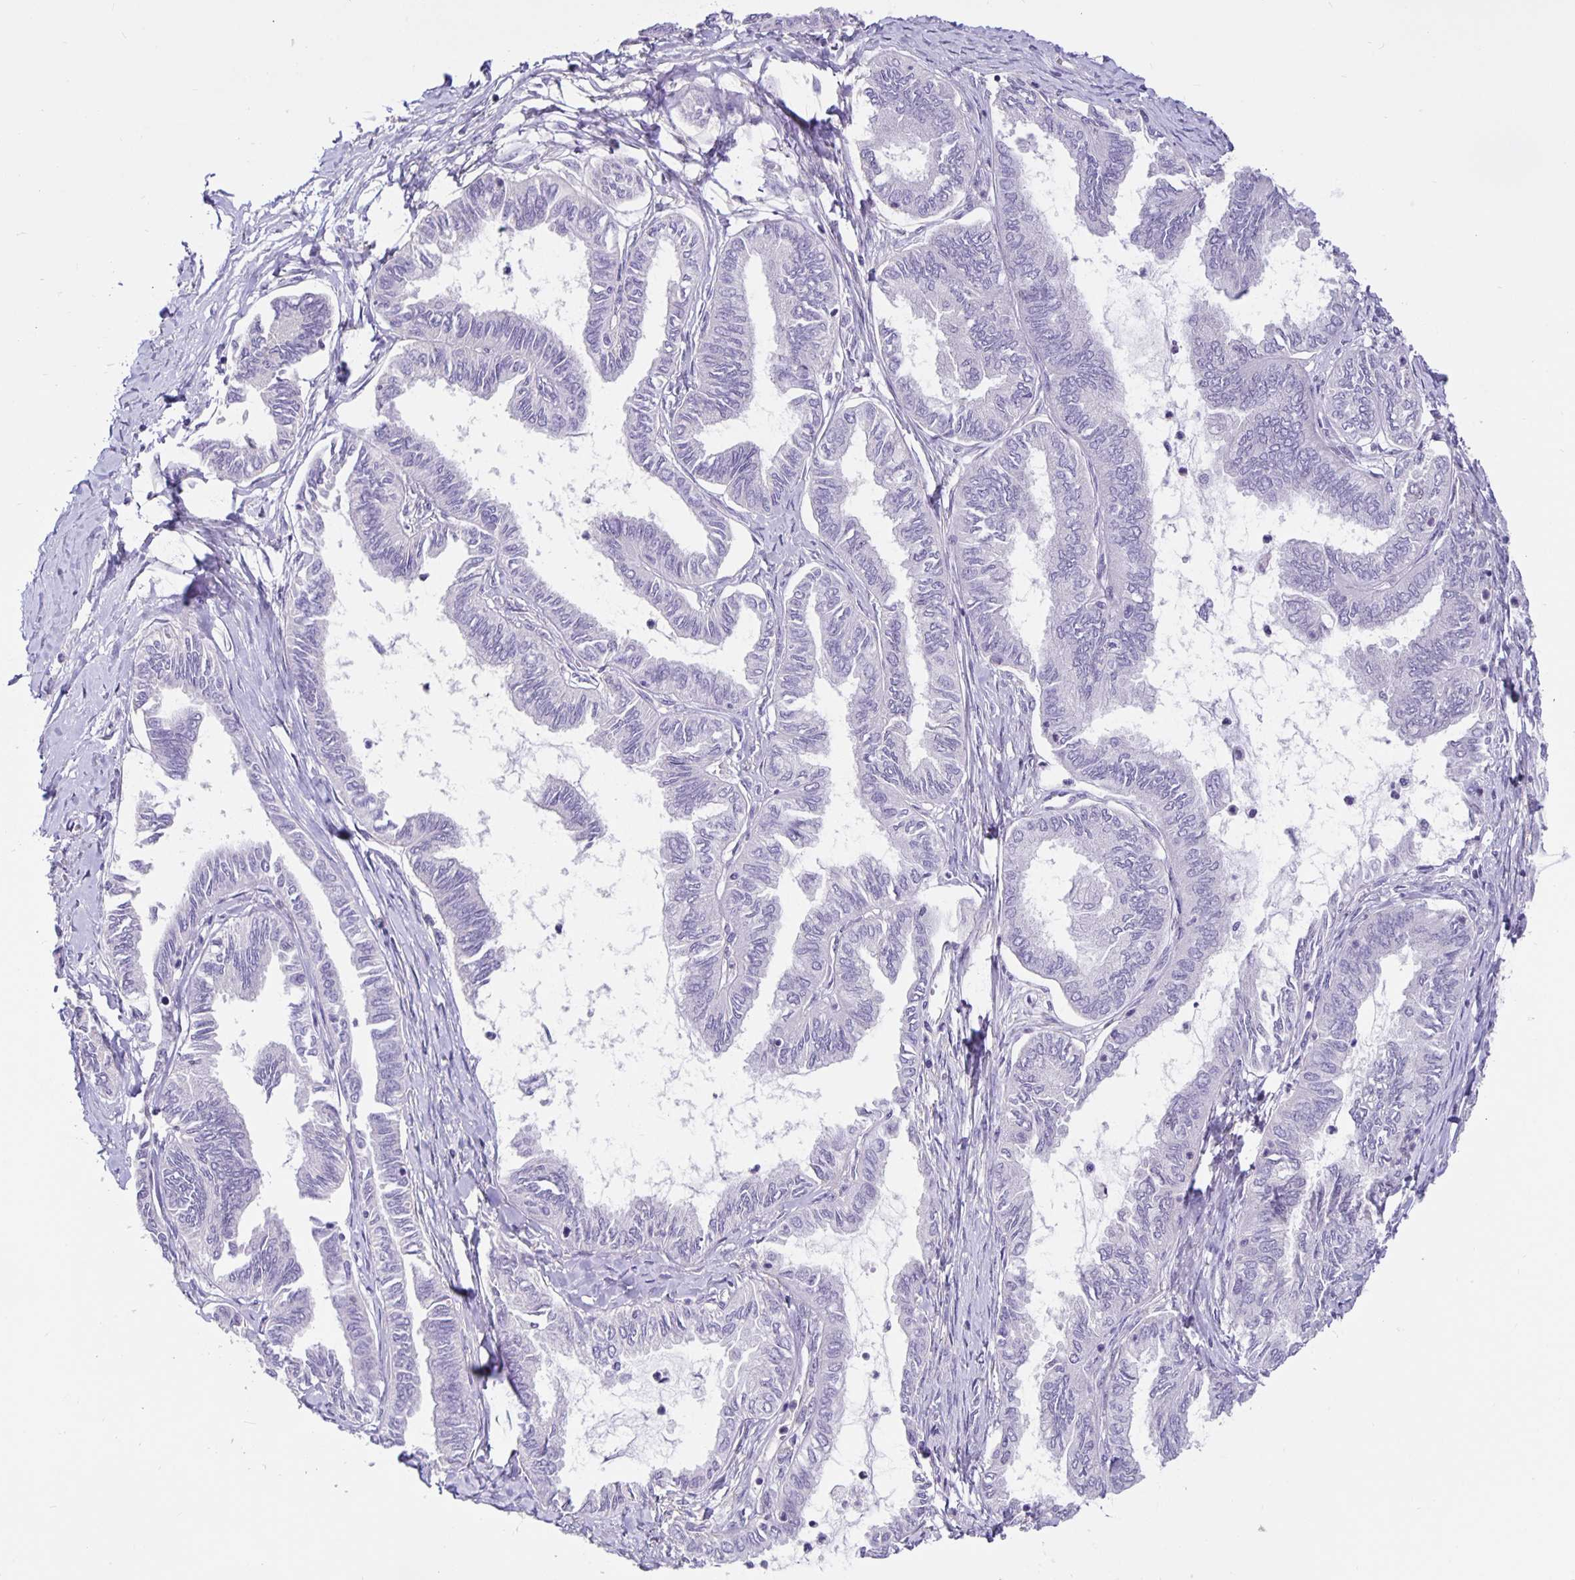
{"staining": {"intensity": "negative", "quantity": "none", "location": "none"}, "tissue": "ovarian cancer", "cell_type": "Tumor cells", "image_type": "cancer", "snomed": [{"axis": "morphology", "description": "Carcinoma, endometroid"}, {"axis": "topography", "description": "Ovary"}], "caption": "DAB (3,3'-diaminobenzidine) immunohistochemical staining of endometroid carcinoma (ovarian) exhibits no significant staining in tumor cells.", "gene": "FOSL2", "patient": {"sex": "female", "age": 70}}